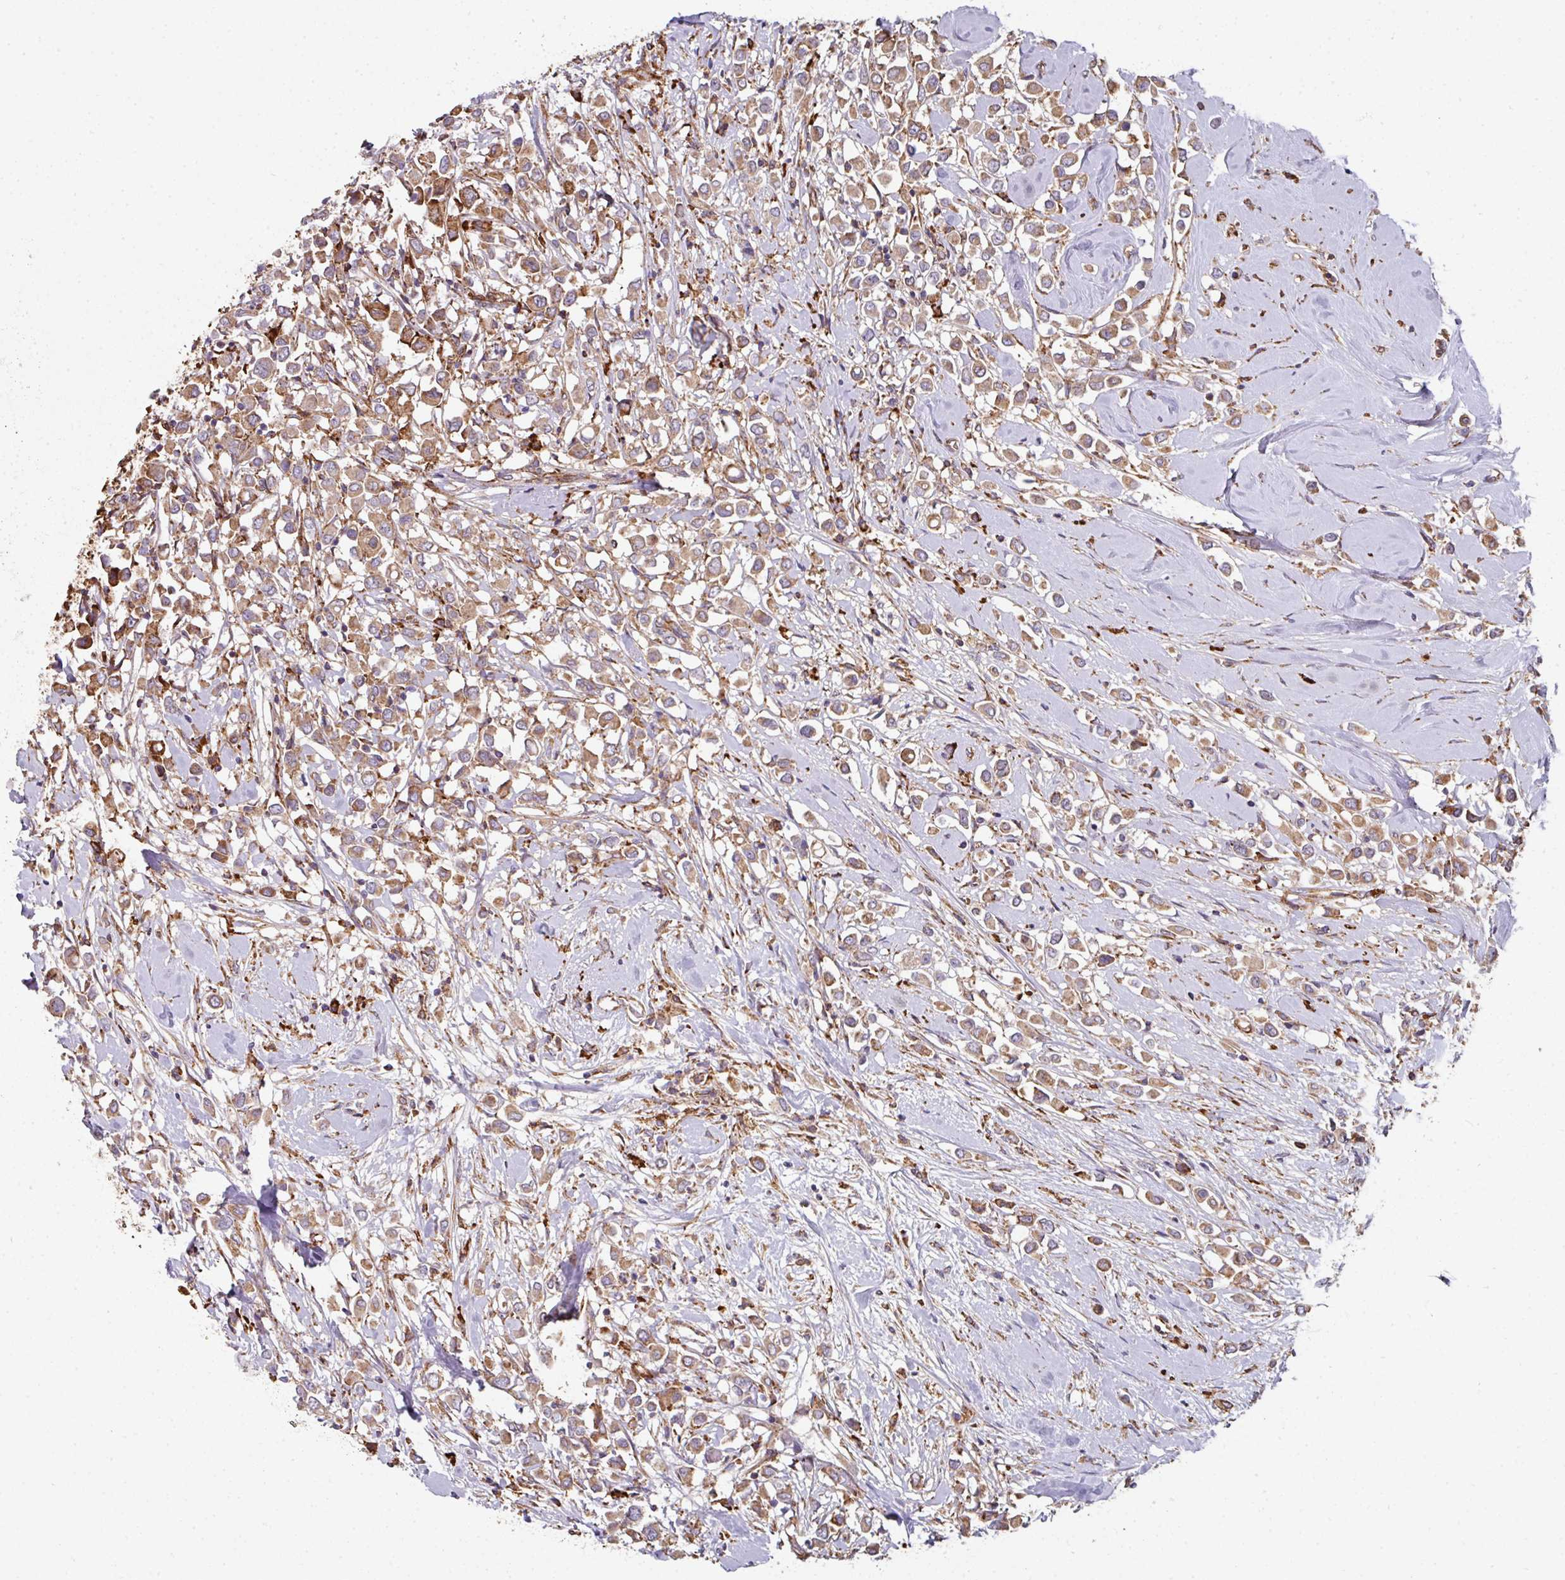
{"staining": {"intensity": "moderate", "quantity": ">75%", "location": "cytoplasmic/membranous"}, "tissue": "breast cancer", "cell_type": "Tumor cells", "image_type": "cancer", "snomed": [{"axis": "morphology", "description": "Duct carcinoma"}, {"axis": "topography", "description": "Breast"}], "caption": "DAB immunohistochemical staining of breast infiltrating ductal carcinoma shows moderate cytoplasmic/membranous protein positivity in about >75% of tumor cells. Using DAB (brown) and hematoxylin (blue) stains, captured at high magnification using brightfield microscopy.", "gene": "FAT4", "patient": {"sex": "female", "age": 61}}